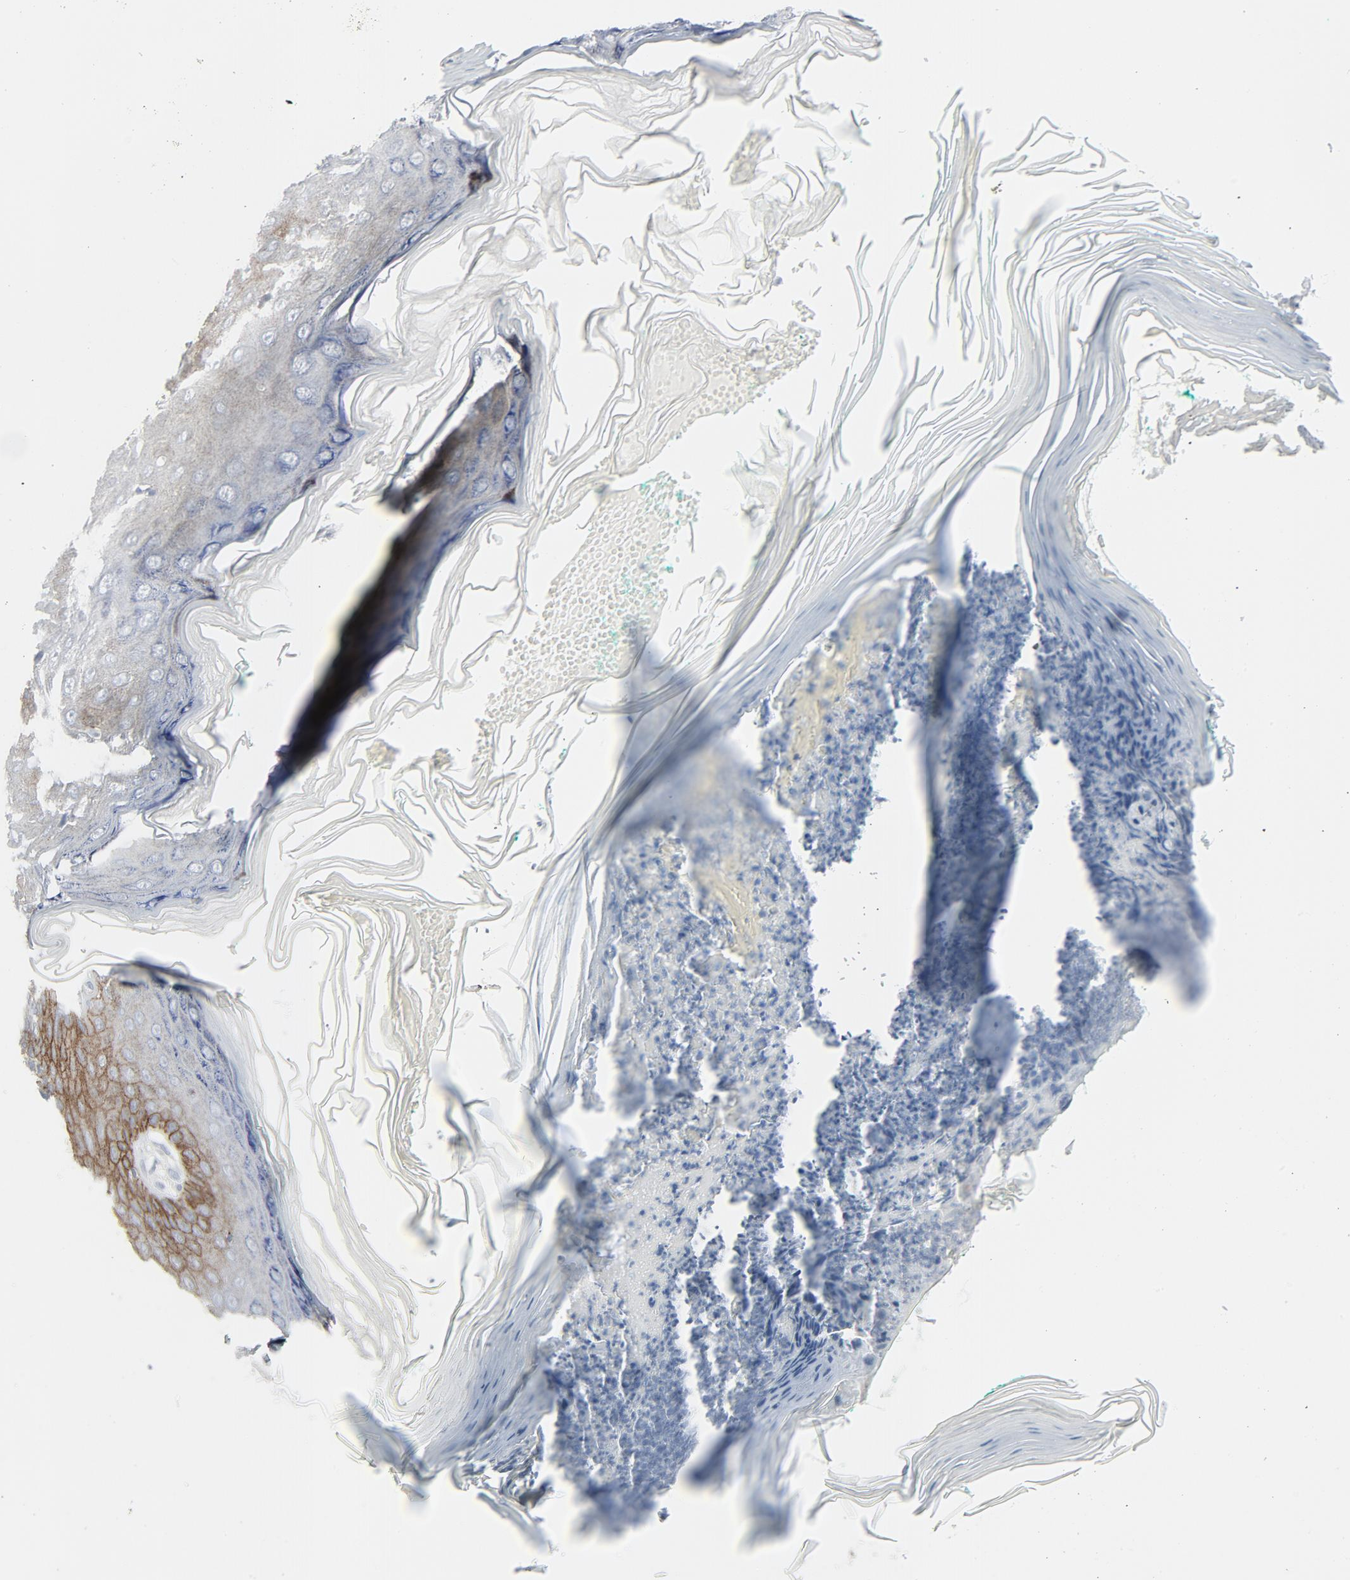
{"staining": {"intensity": "moderate", "quantity": "25%-75%", "location": "cytoplasmic/membranous"}, "tissue": "skin cancer", "cell_type": "Tumor cells", "image_type": "cancer", "snomed": [{"axis": "morphology", "description": "Normal tissue, NOS"}, {"axis": "morphology", "description": "Basal cell carcinoma"}, {"axis": "topography", "description": "Skin"}], "caption": "High-magnification brightfield microscopy of skin basal cell carcinoma stained with DAB (brown) and counterstained with hematoxylin (blue). tumor cells exhibit moderate cytoplasmic/membranous expression is seen in approximately25%-75% of cells. (IHC, brightfield microscopy, high magnification).", "gene": "FGFR3", "patient": {"sex": "male", "age": 77}}